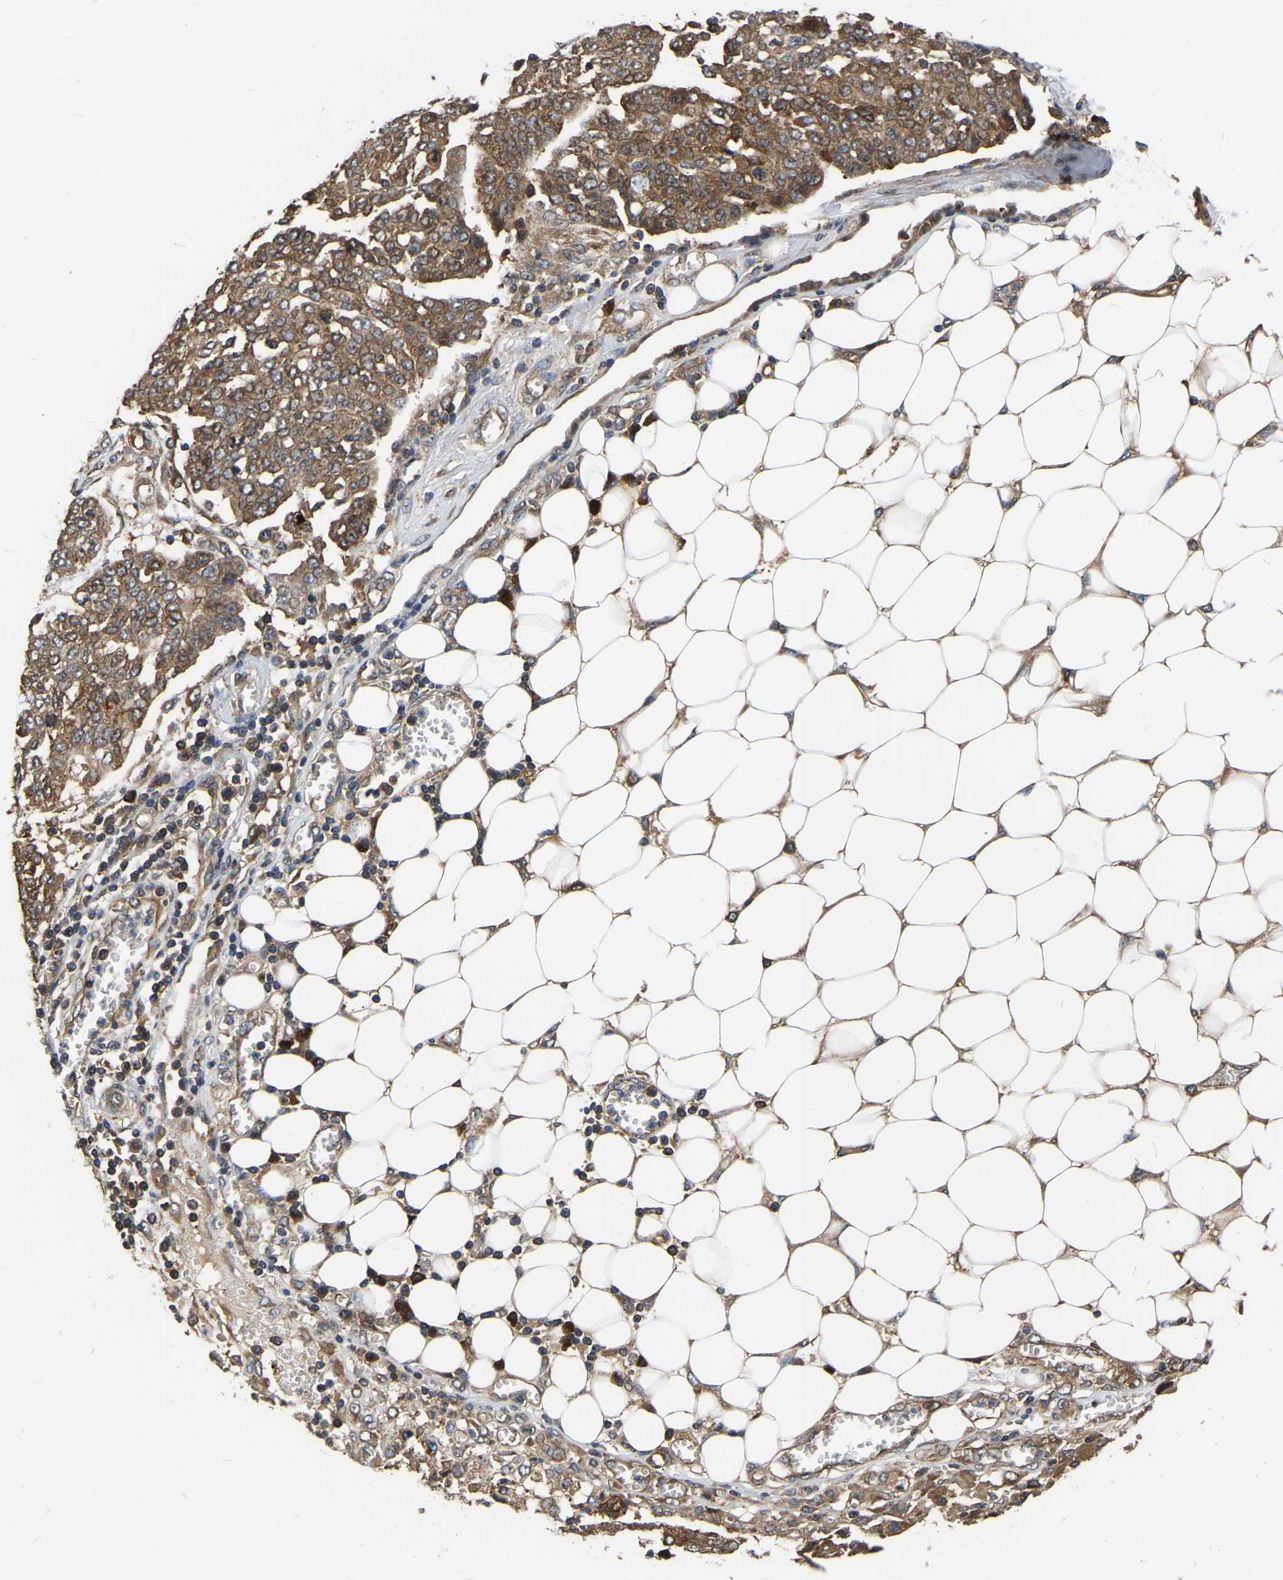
{"staining": {"intensity": "moderate", "quantity": ">75%", "location": "cytoplasmic/membranous"}, "tissue": "ovarian cancer", "cell_type": "Tumor cells", "image_type": "cancer", "snomed": [{"axis": "morphology", "description": "Cystadenocarcinoma, serous, NOS"}, {"axis": "topography", "description": "Soft tissue"}, {"axis": "topography", "description": "Ovary"}], "caption": "Immunohistochemical staining of ovarian cancer (serous cystadenocarcinoma) shows moderate cytoplasmic/membranous protein expression in approximately >75% of tumor cells.", "gene": "GARS1", "patient": {"sex": "female", "age": 57}}